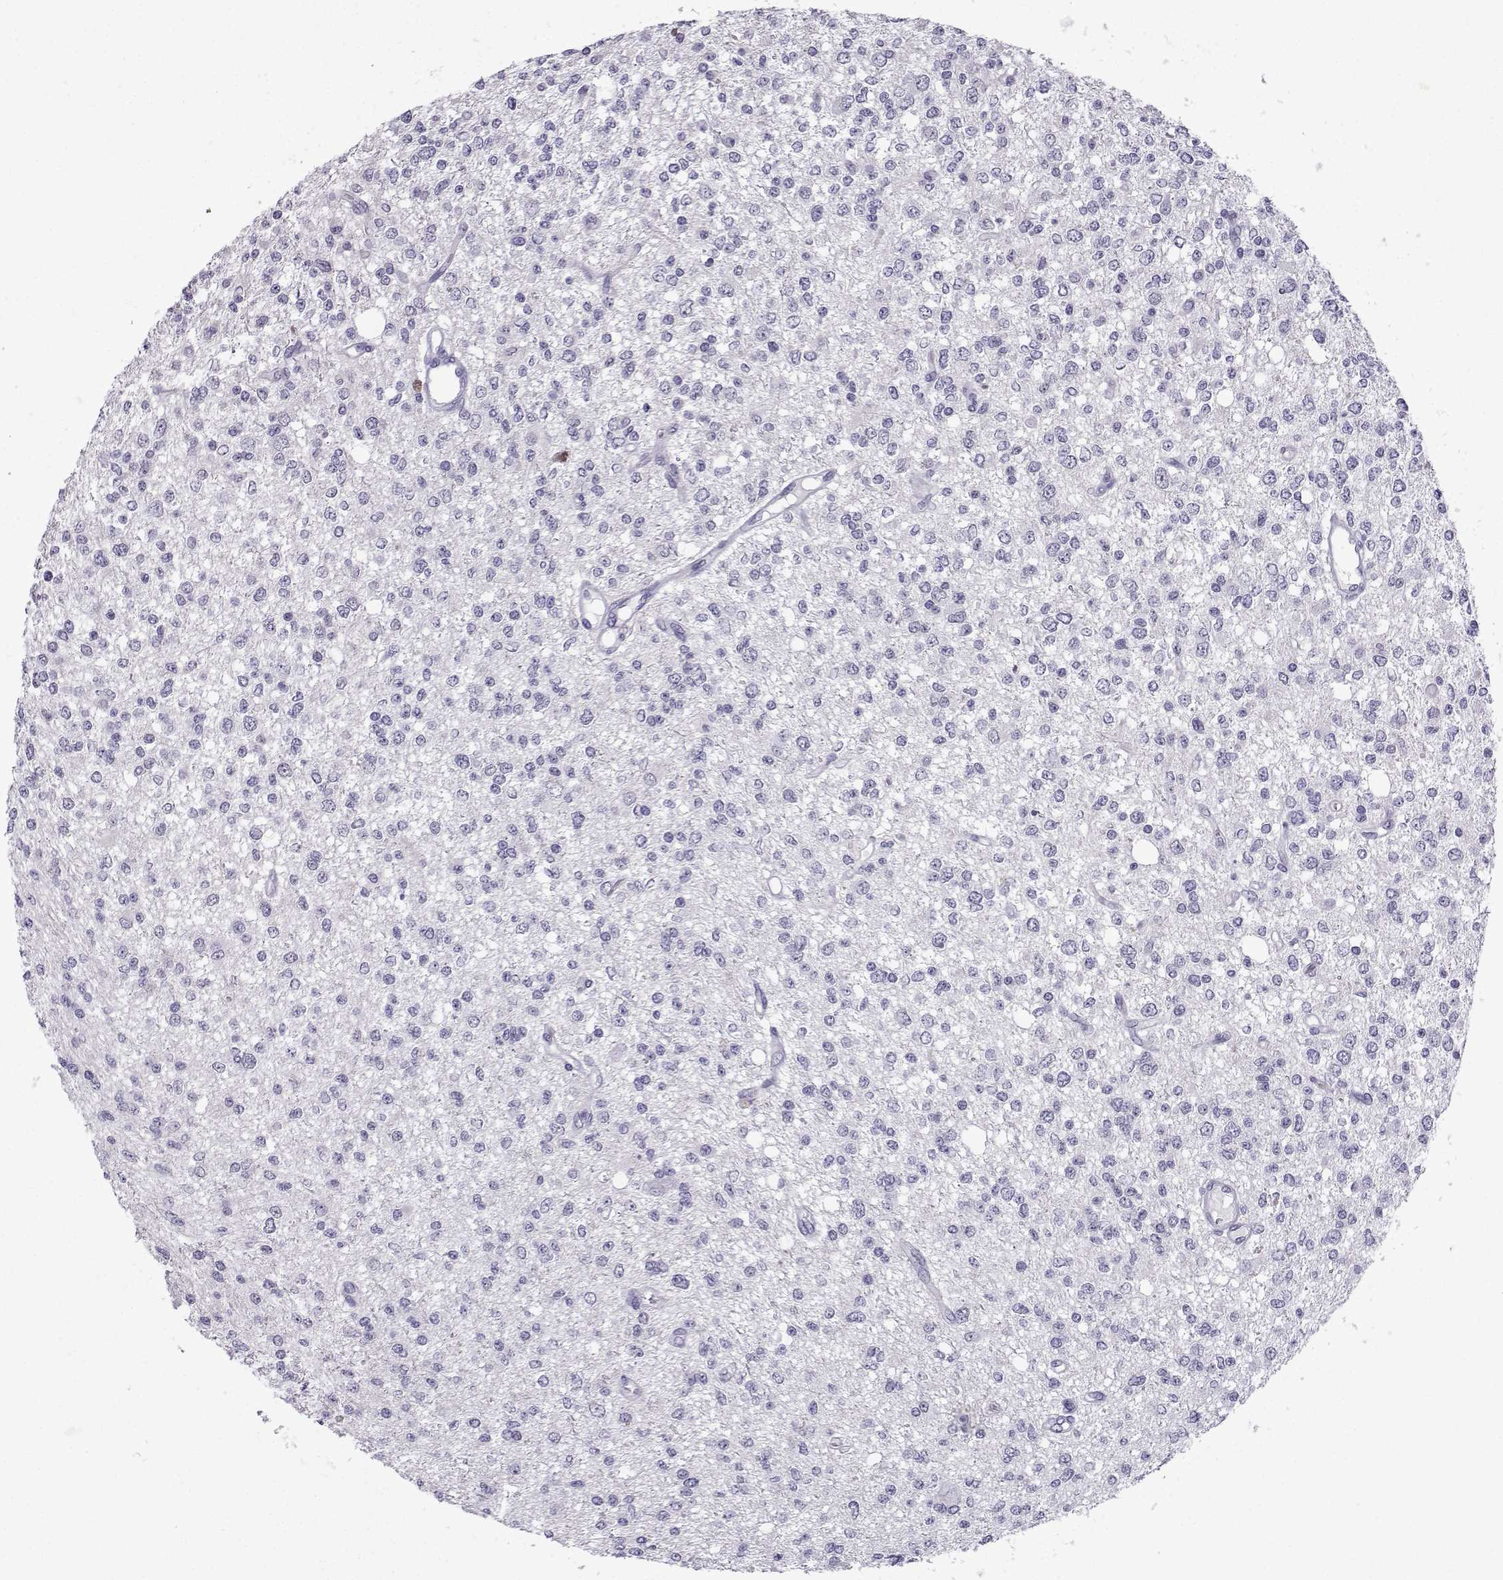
{"staining": {"intensity": "negative", "quantity": "none", "location": "none"}, "tissue": "glioma", "cell_type": "Tumor cells", "image_type": "cancer", "snomed": [{"axis": "morphology", "description": "Glioma, malignant, Low grade"}, {"axis": "topography", "description": "Brain"}], "caption": "An image of human glioma is negative for staining in tumor cells.", "gene": "MRGBP", "patient": {"sex": "male", "age": 67}}